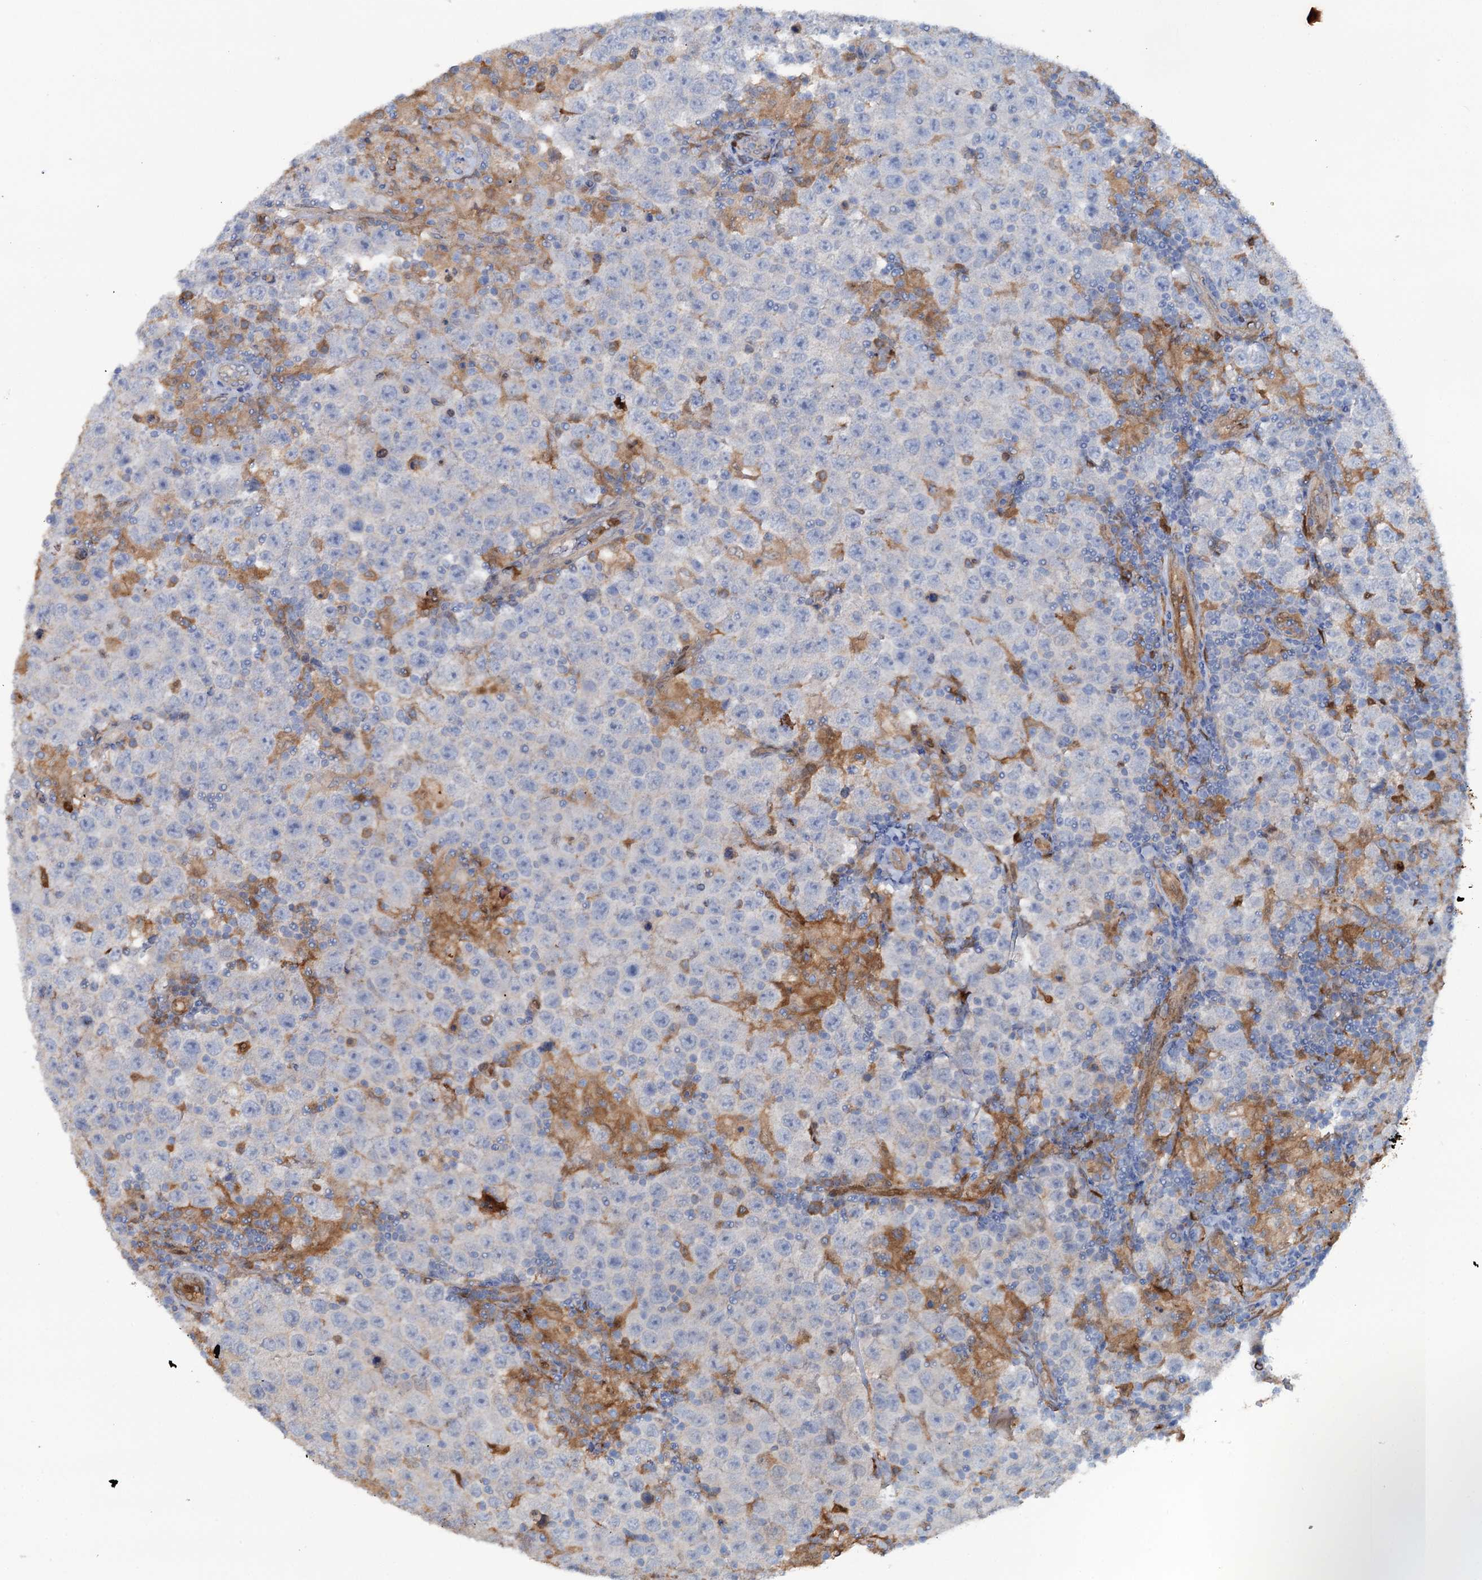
{"staining": {"intensity": "negative", "quantity": "none", "location": "none"}, "tissue": "testis cancer", "cell_type": "Tumor cells", "image_type": "cancer", "snomed": [{"axis": "morphology", "description": "Normal tissue, NOS"}, {"axis": "morphology", "description": "Urothelial carcinoma, High grade"}, {"axis": "morphology", "description": "Seminoma, NOS"}, {"axis": "morphology", "description": "Carcinoma, Embryonal, NOS"}, {"axis": "topography", "description": "Urinary bladder"}, {"axis": "topography", "description": "Testis"}], "caption": "Tumor cells are negative for brown protein staining in testis cancer. (DAB immunohistochemistry, high magnification).", "gene": "IL17RD", "patient": {"sex": "male", "age": 41}}